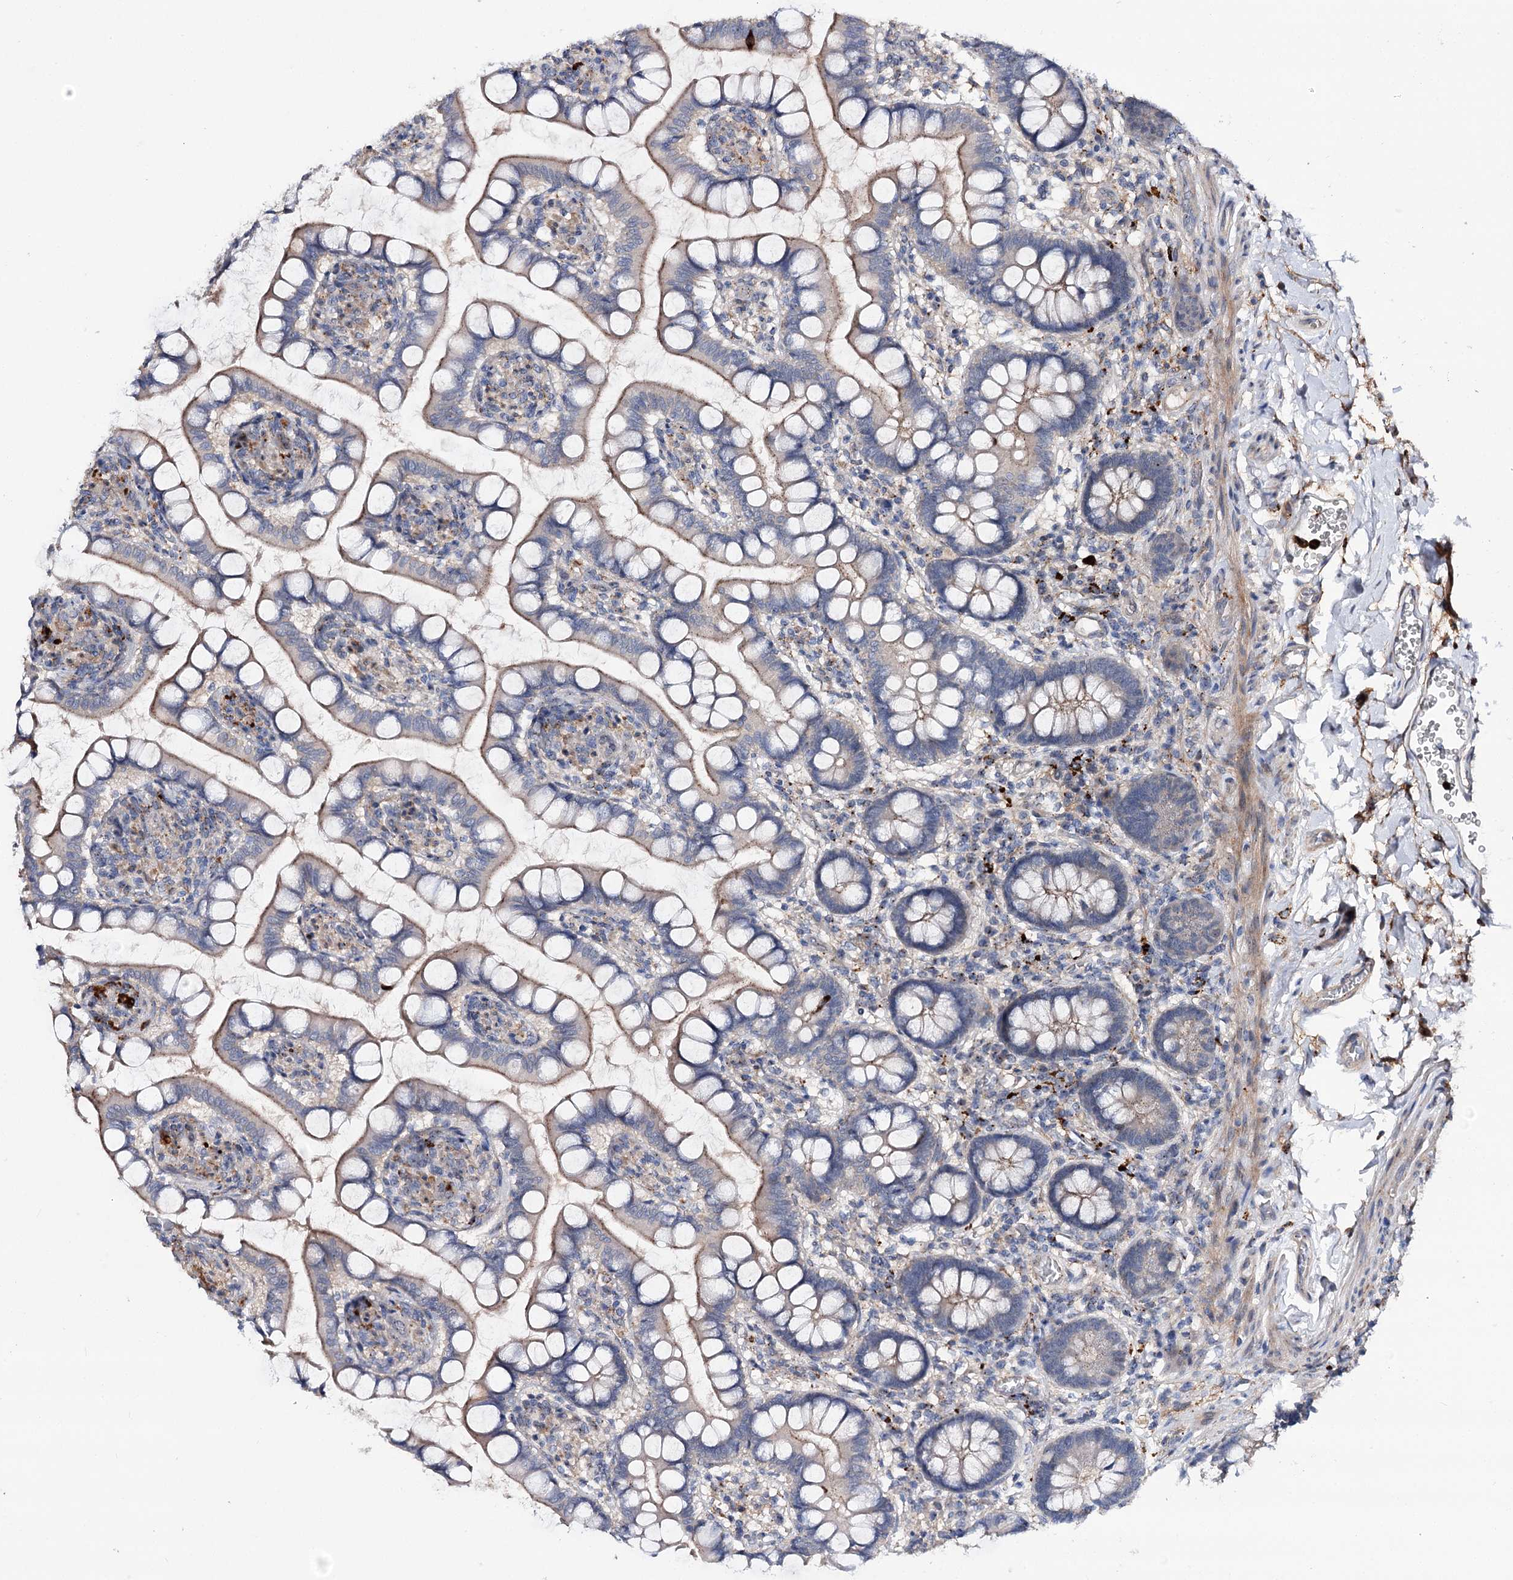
{"staining": {"intensity": "weak", "quantity": "25%-75%", "location": "cytoplasmic/membranous"}, "tissue": "small intestine", "cell_type": "Glandular cells", "image_type": "normal", "snomed": [{"axis": "morphology", "description": "Normal tissue, NOS"}, {"axis": "topography", "description": "Small intestine"}], "caption": "A brown stain labels weak cytoplasmic/membranous staining of a protein in glandular cells of unremarkable human small intestine.", "gene": "MINDY3", "patient": {"sex": "male", "age": 52}}